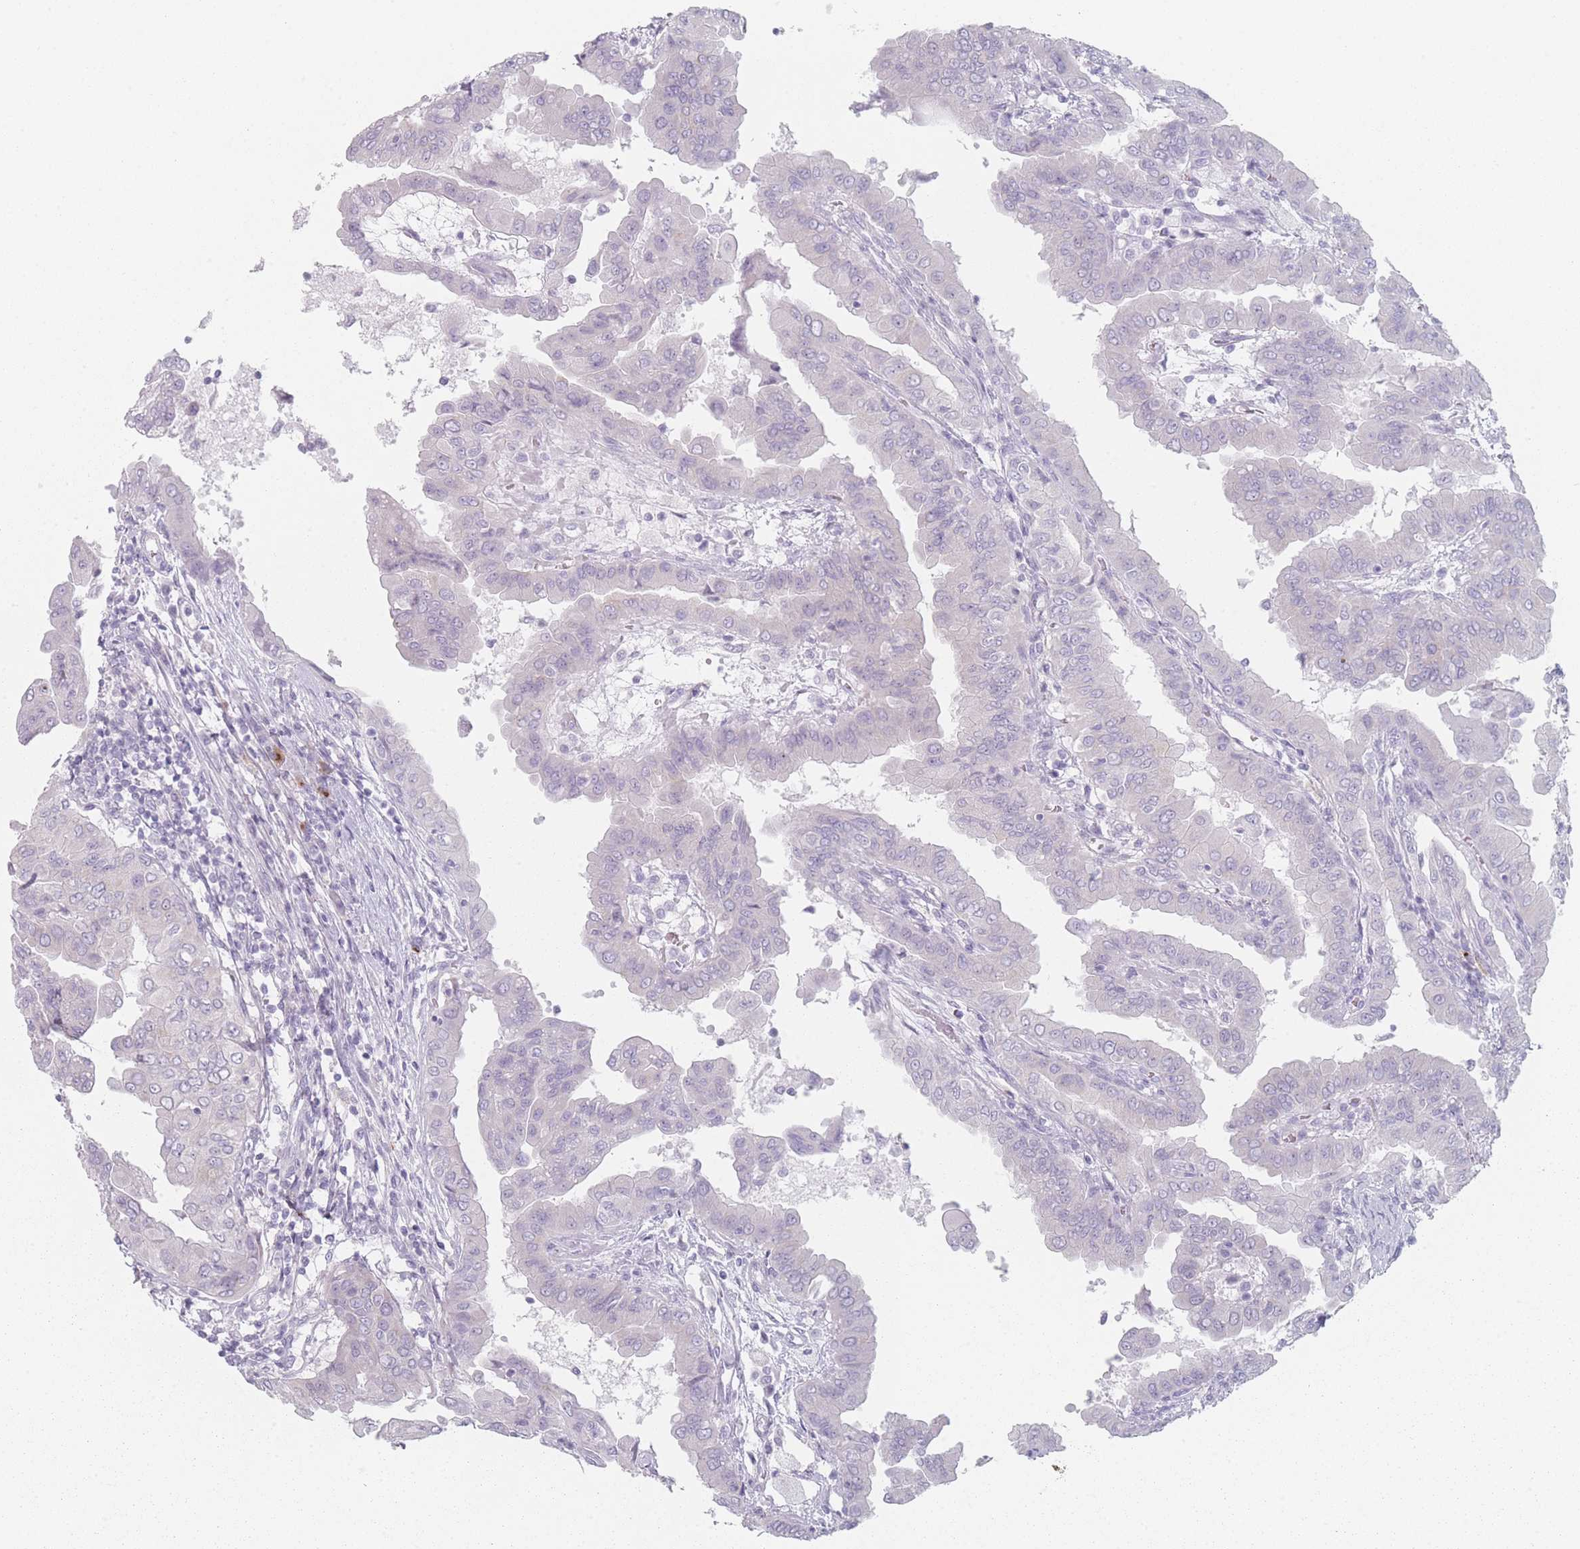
{"staining": {"intensity": "negative", "quantity": "none", "location": "none"}, "tissue": "thyroid cancer", "cell_type": "Tumor cells", "image_type": "cancer", "snomed": [{"axis": "morphology", "description": "Papillary adenocarcinoma, NOS"}, {"axis": "topography", "description": "Thyroid gland"}], "caption": "Thyroid cancer stained for a protein using immunohistochemistry displays no expression tumor cells.", "gene": "RNF4", "patient": {"sex": "male", "age": 33}}